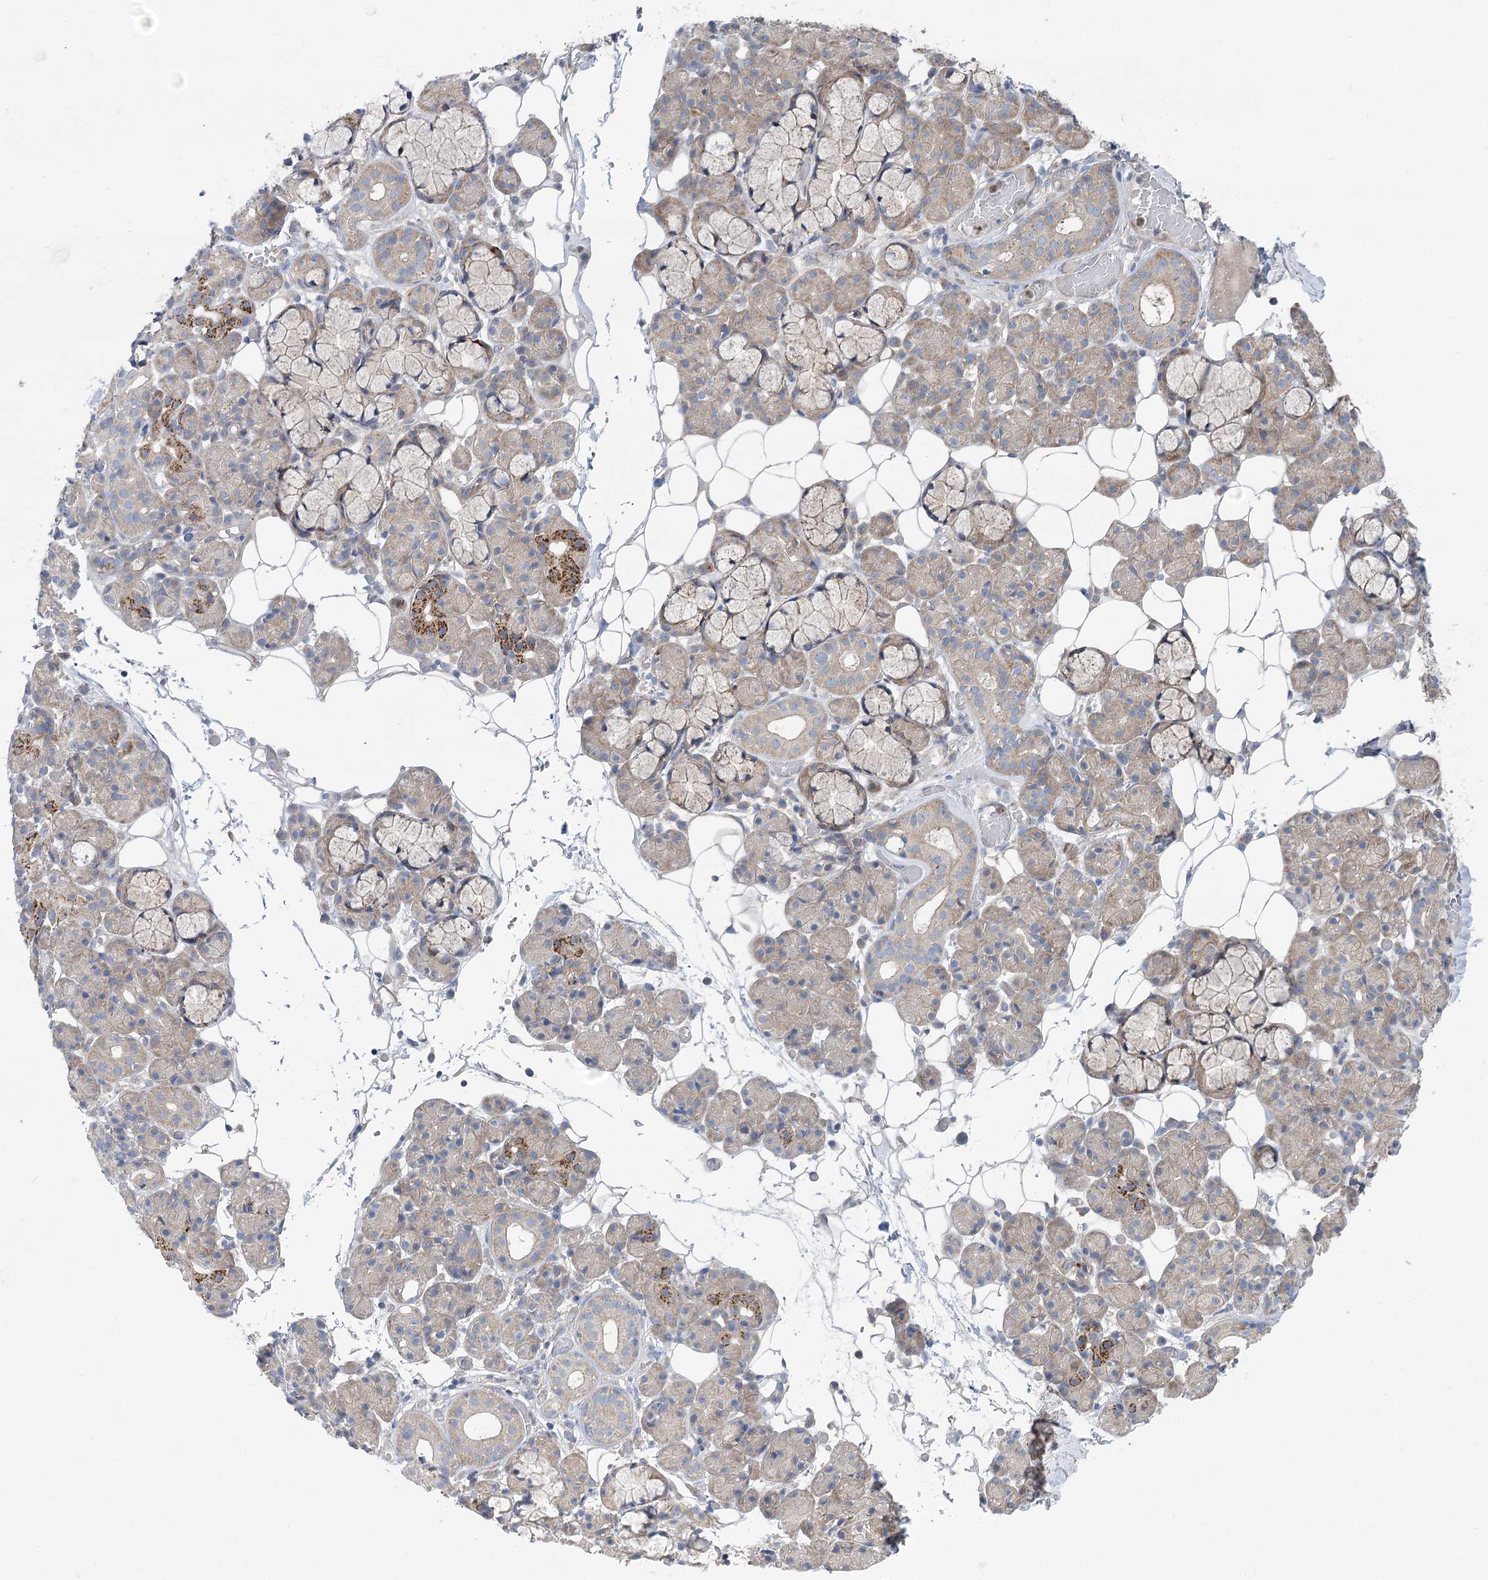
{"staining": {"intensity": "strong", "quantity": "<25%", "location": "cytoplasmic/membranous"}, "tissue": "salivary gland", "cell_type": "Glandular cells", "image_type": "normal", "snomed": [{"axis": "morphology", "description": "Normal tissue, NOS"}, {"axis": "topography", "description": "Salivary gland"}], "caption": "DAB (3,3'-diaminobenzidine) immunohistochemical staining of unremarkable human salivary gland displays strong cytoplasmic/membranous protein staining in approximately <25% of glandular cells. (IHC, brightfield microscopy, high magnification).", "gene": "SCN11A", "patient": {"sex": "male", "age": 63}}